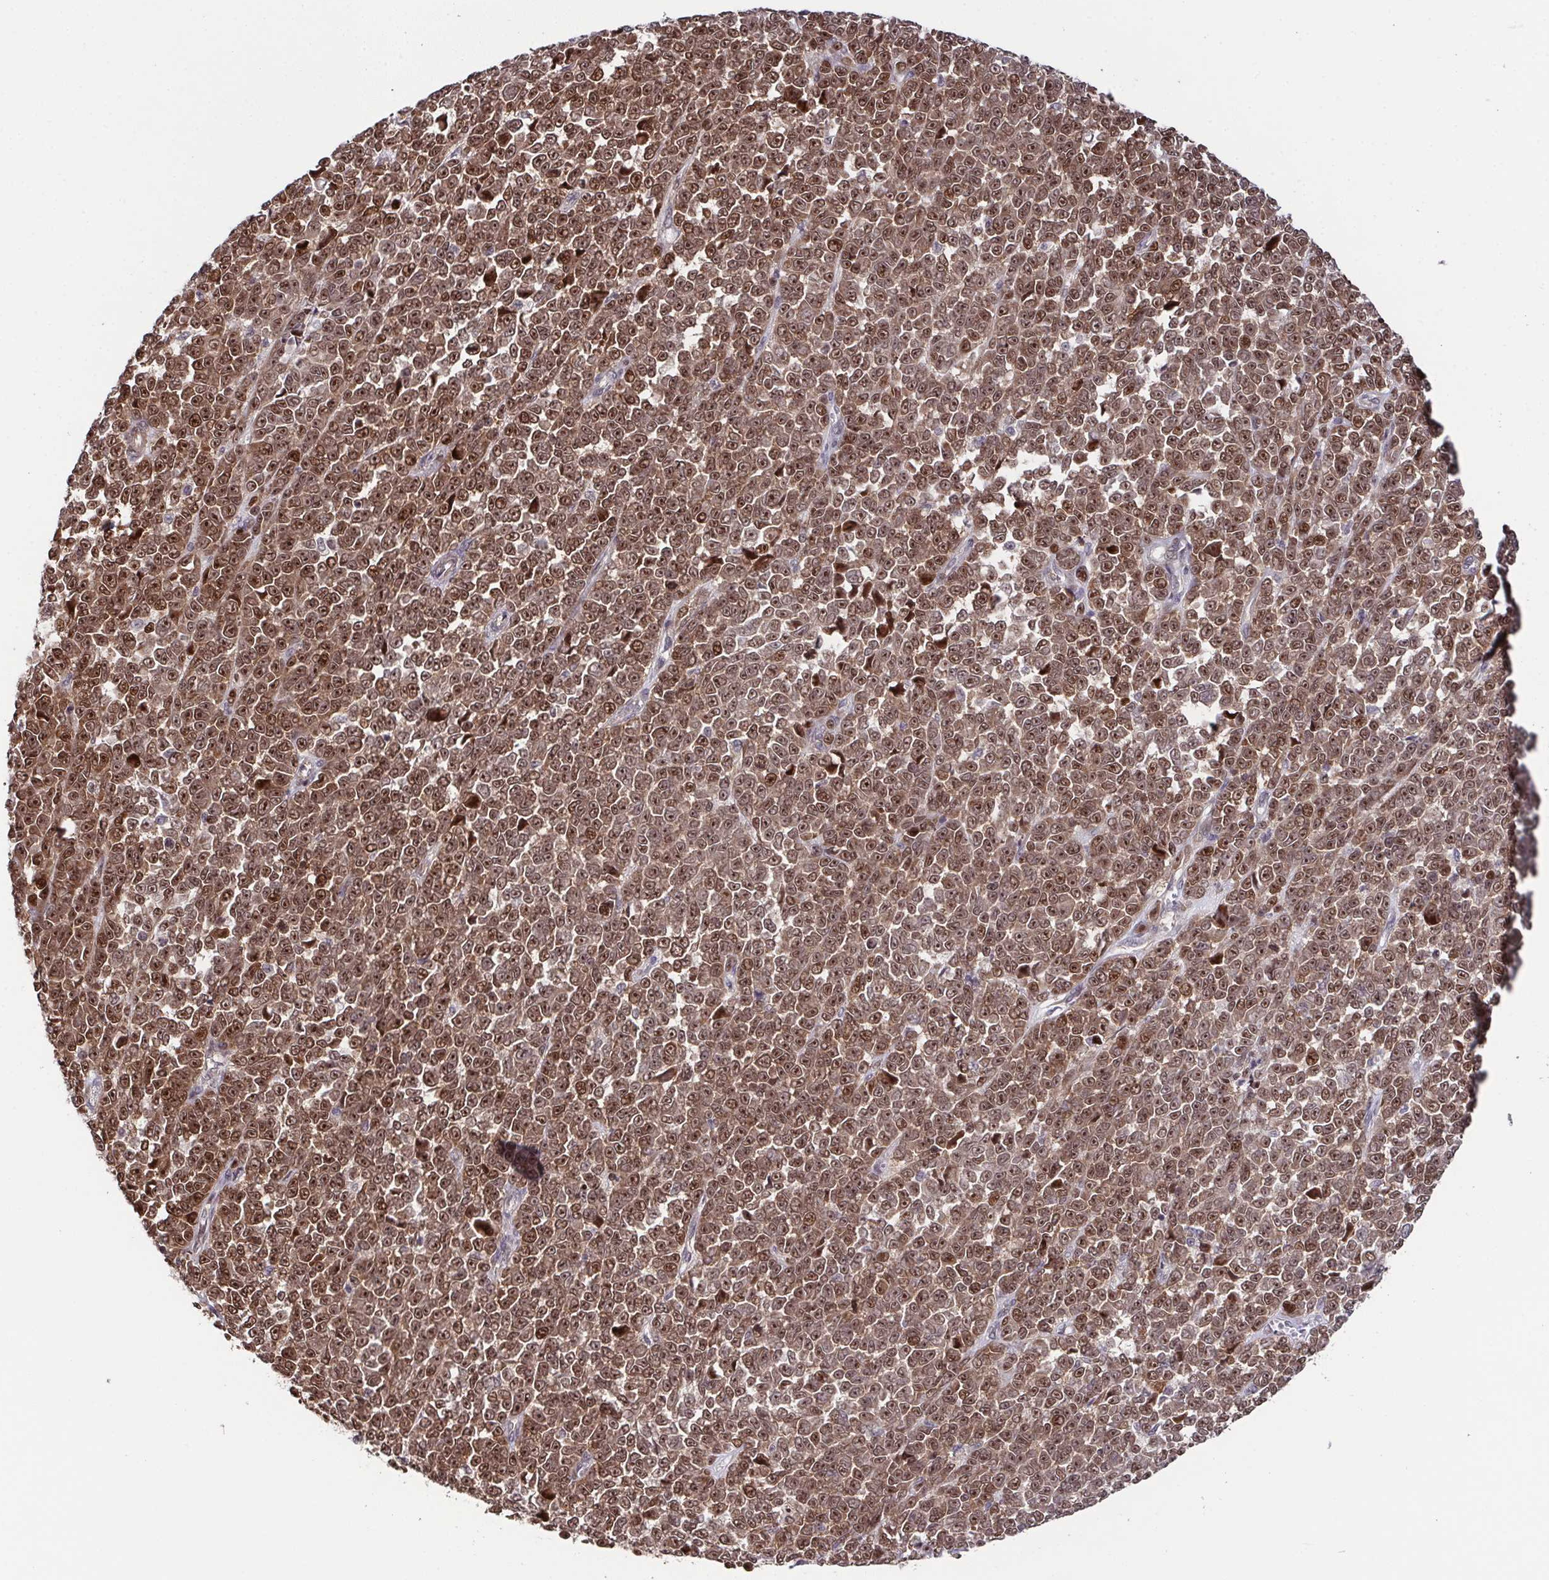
{"staining": {"intensity": "moderate", "quantity": ">75%", "location": "nuclear"}, "tissue": "melanoma", "cell_type": "Tumor cells", "image_type": "cancer", "snomed": [{"axis": "morphology", "description": "Malignant melanoma, NOS"}, {"axis": "topography", "description": "Skin"}], "caption": "DAB immunohistochemical staining of human melanoma shows moderate nuclear protein staining in about >75% of tumor cells.", "gene": "DNAJB1", "patient": {"sex": "female", "age": 95}}